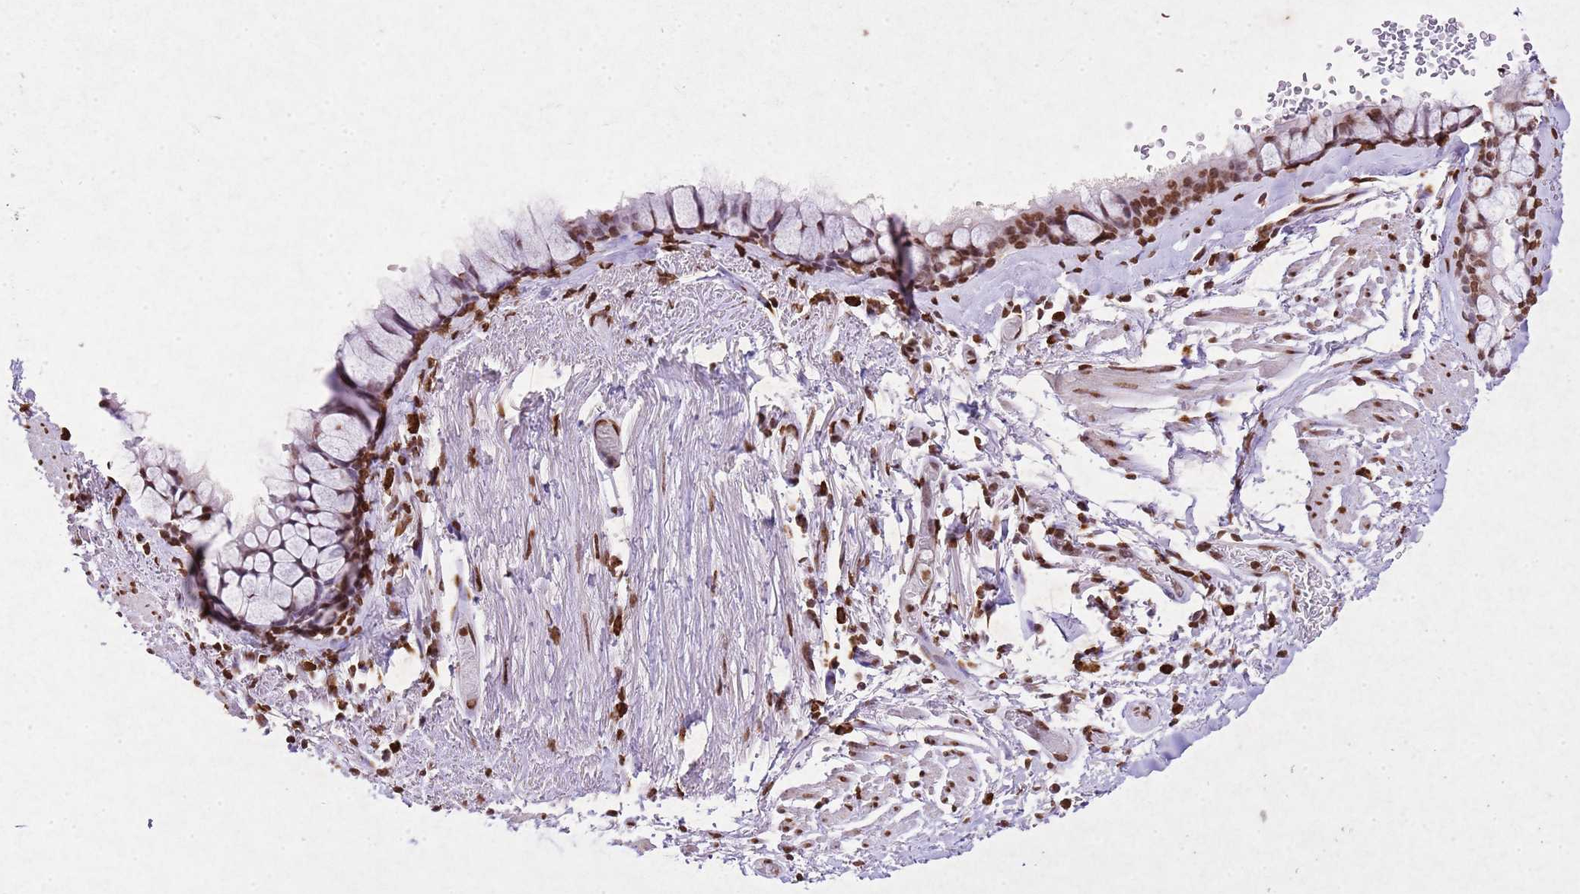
{"staining": {"intensity": "moderate", "quantity": ">75%", "location": "nuclear"}, "tissue": "bronchus", "cell_type": "Respiratory epithelial cells", "image_type": "normal", "snomed": [{"axis": "morphology", "description": "Normal tissue, NOS"}, {"axis": "topography", "description": "Bronchus"}], "caption": "IHC photomicrograph of unremarkable bronchus stained for a protein (brown), which shows medium levels of moderate nuclear positivity in about >75% of respiratory epithelial cells.", "gene": "BMAL1", "patient": {"sex": "male", "age": 65}}